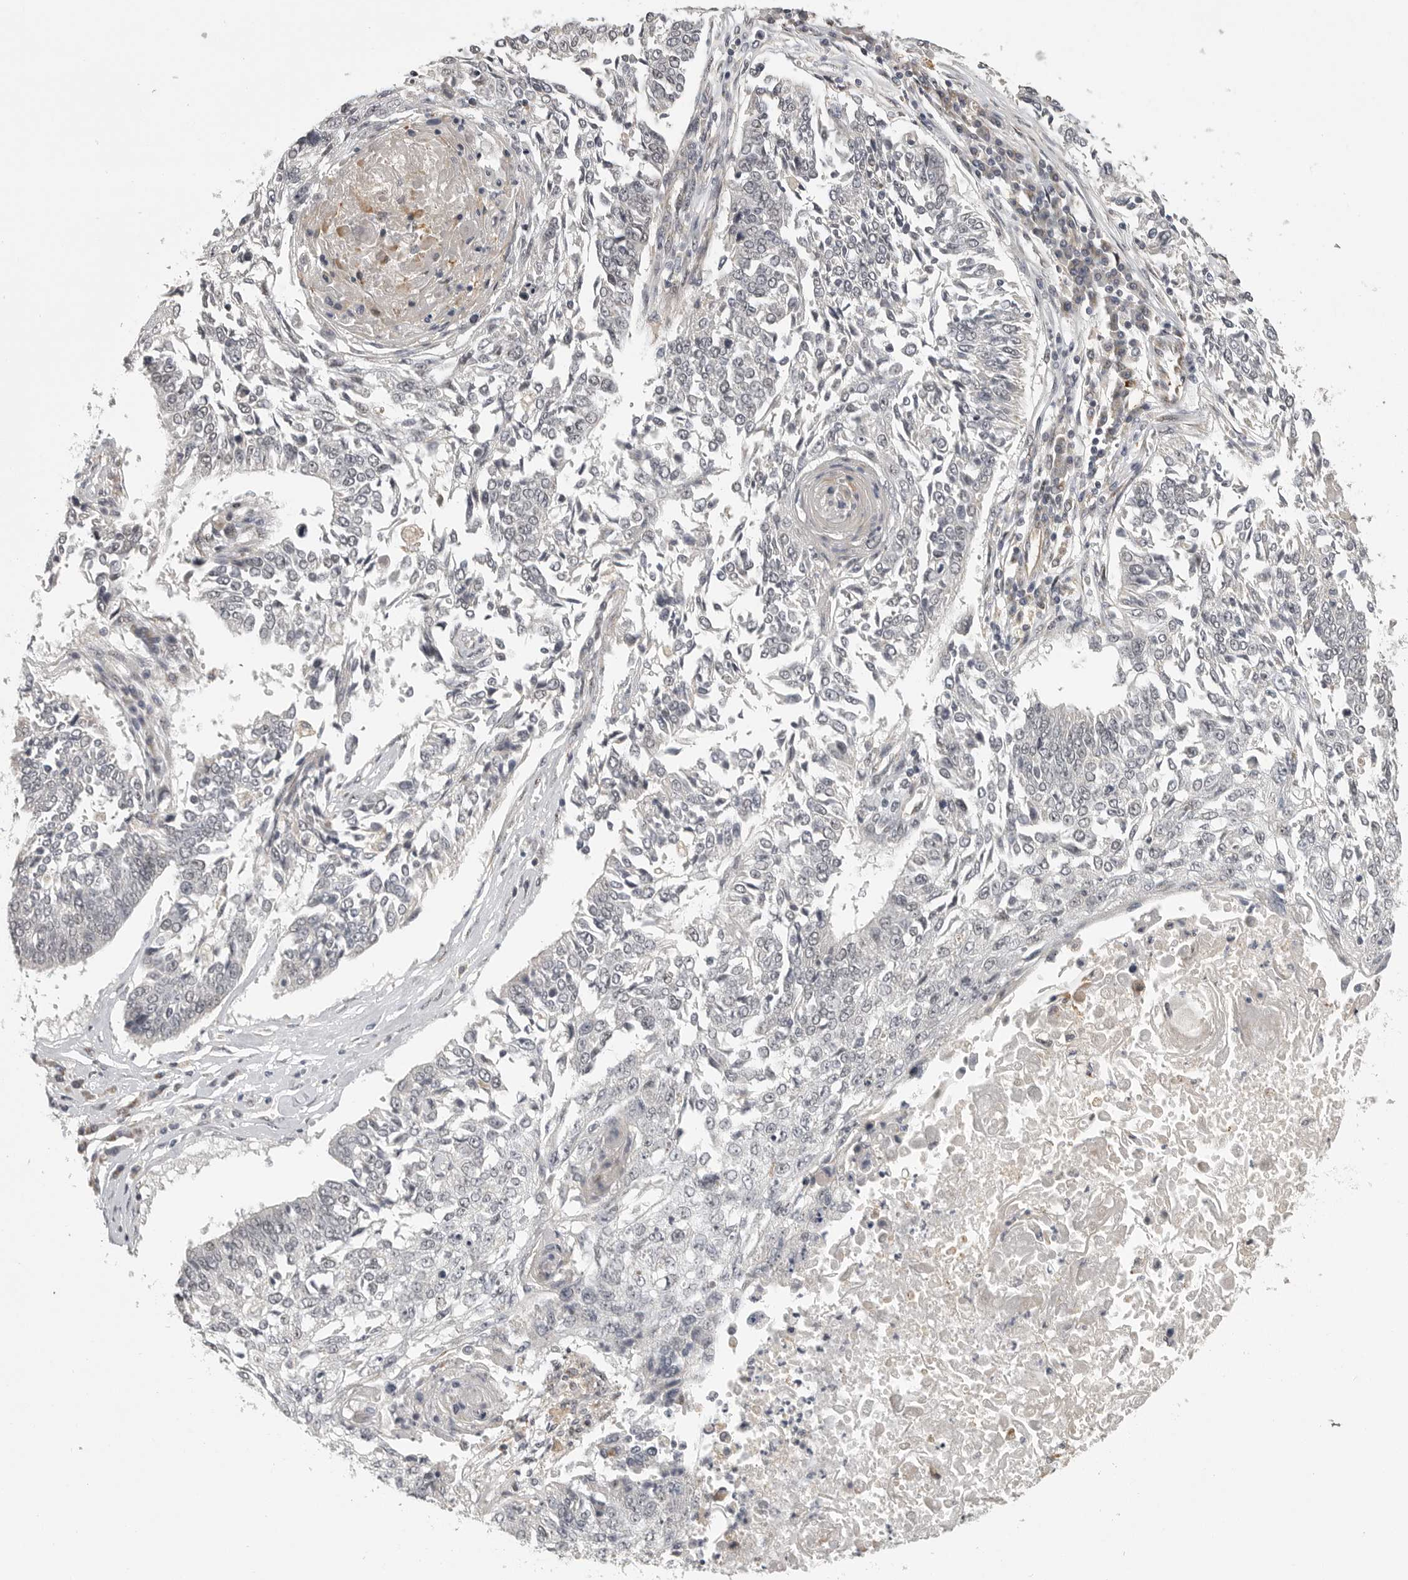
{"staining": {"intensity": "negative", "quantity": "none", "location": "none"}, "tissue": "lung cancer", "cell_type": "Tumor cells", "image_type": "cancer", "snomed": [{"axis": "morphology", "description": "Normal tissue, NOS"}, {"axis": "morphology", "description": "Squamous cell carcinoma, NOS"}, {"axis": "topography", "description": "Cartilage tissue"}, {"axis": "topography", "description": "Bronchus"}, {"axis": "topography", "description": "Lung"}, {"axis": "topography", "description": "Peripheral nerve tissue"}], "caption": "DAB immunohistochemical staining of squamous cell carcinoma (lung) reveals no significant expression in tumor cells.", "gene": "POLE2", "patient": {"sex": "female", "age": 49}}